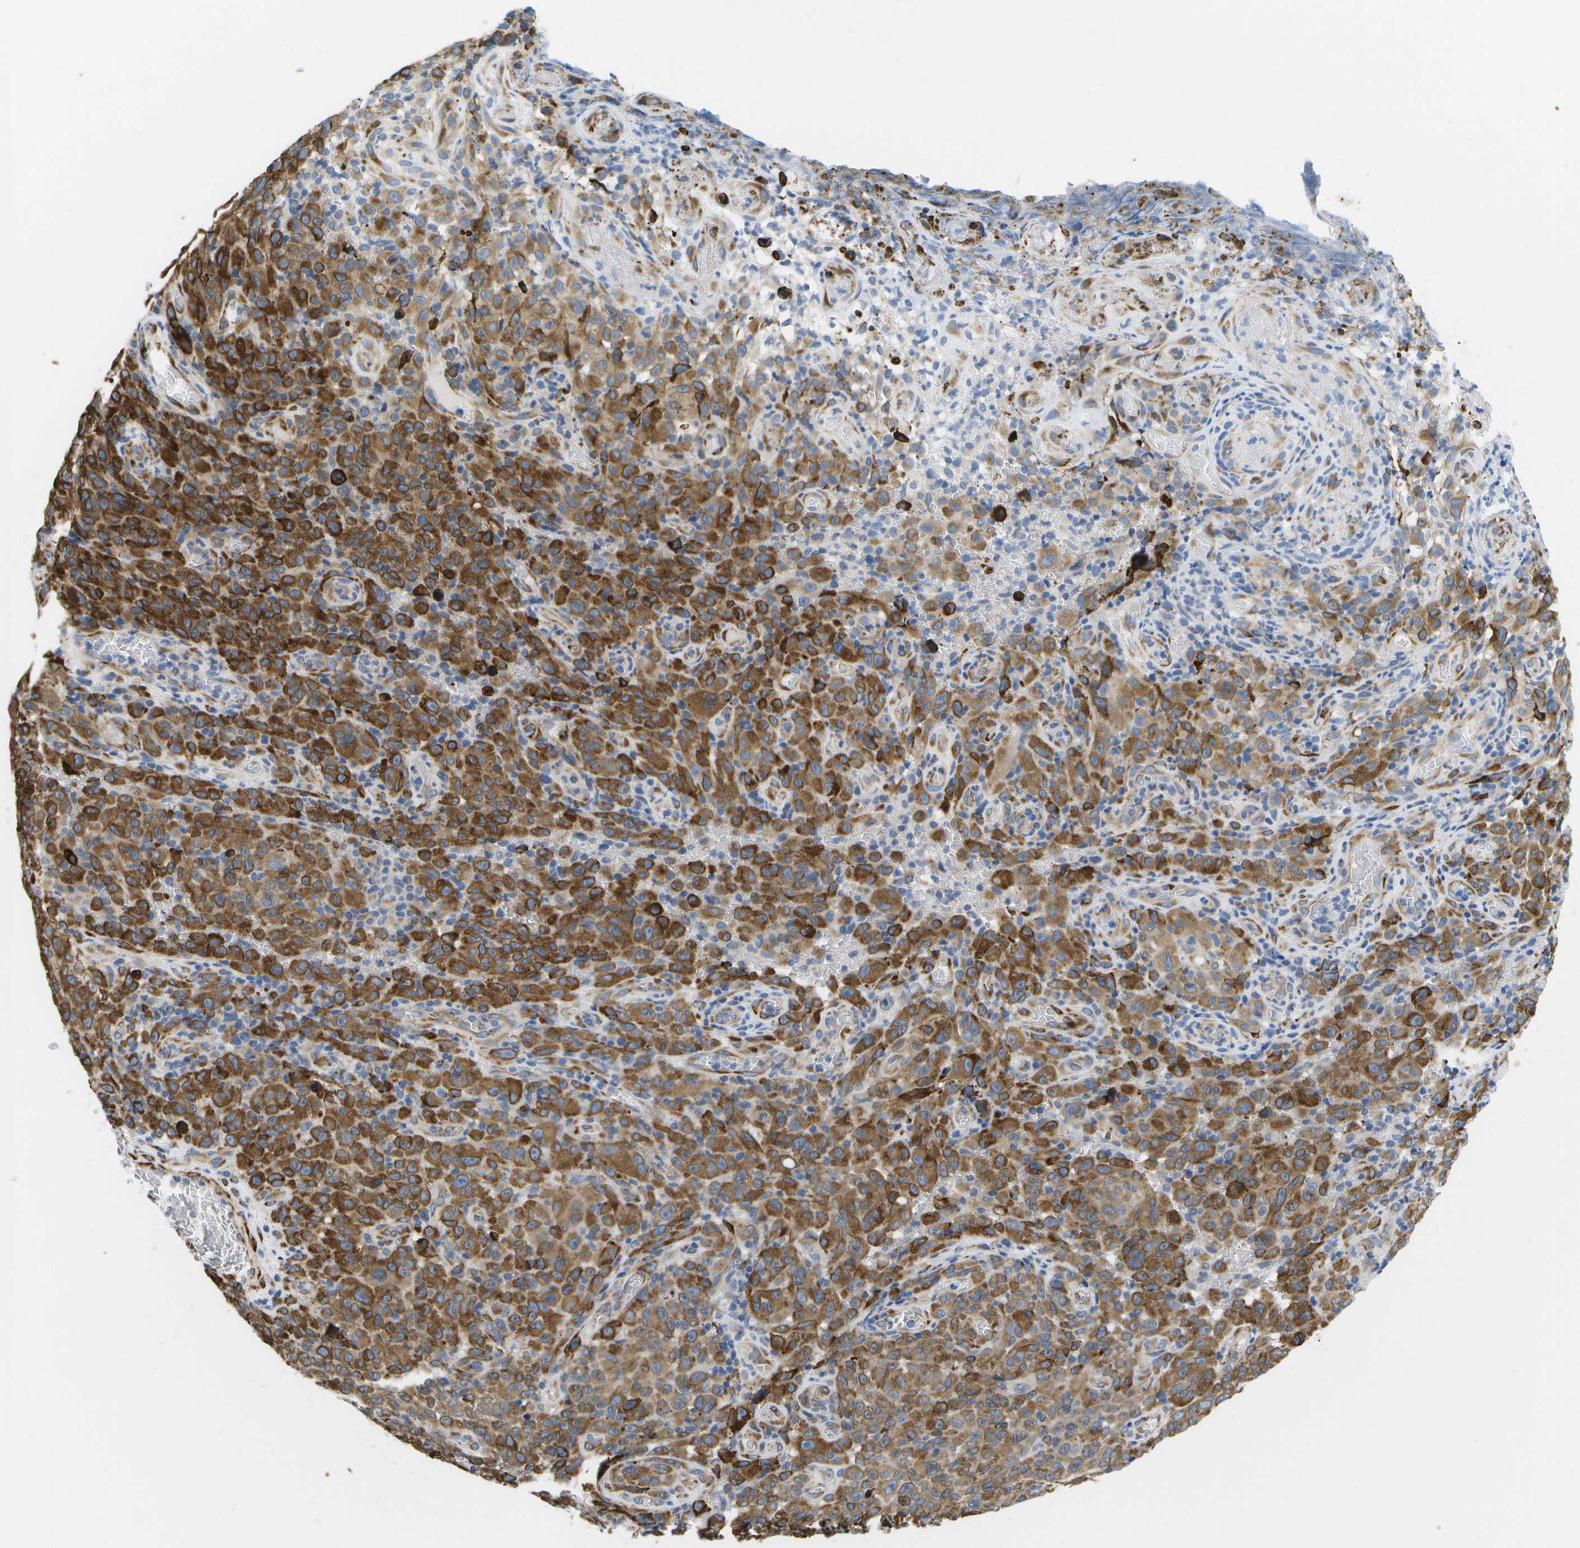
{"staining": {"intensity": "moderate", "quantity": ">75%", "location": "cytoplasmic/membranous"}, "tissue": "melanoma", "cell_type": "Tumor cells", "image_type": "cancer", "snomed": [{"axis": "morphology", "description": "Malignant melanoma, NOS"}, {"axis": "topography", "description": "Skin"}], "caption": "The micrograph shows staining of melanoma, revealing moderate cytoplasmic/membranous protein positivity (brown color) within tumor cells.", "gene": "ZDHHC17", "patient": {"sex": "female", "age": 82}}